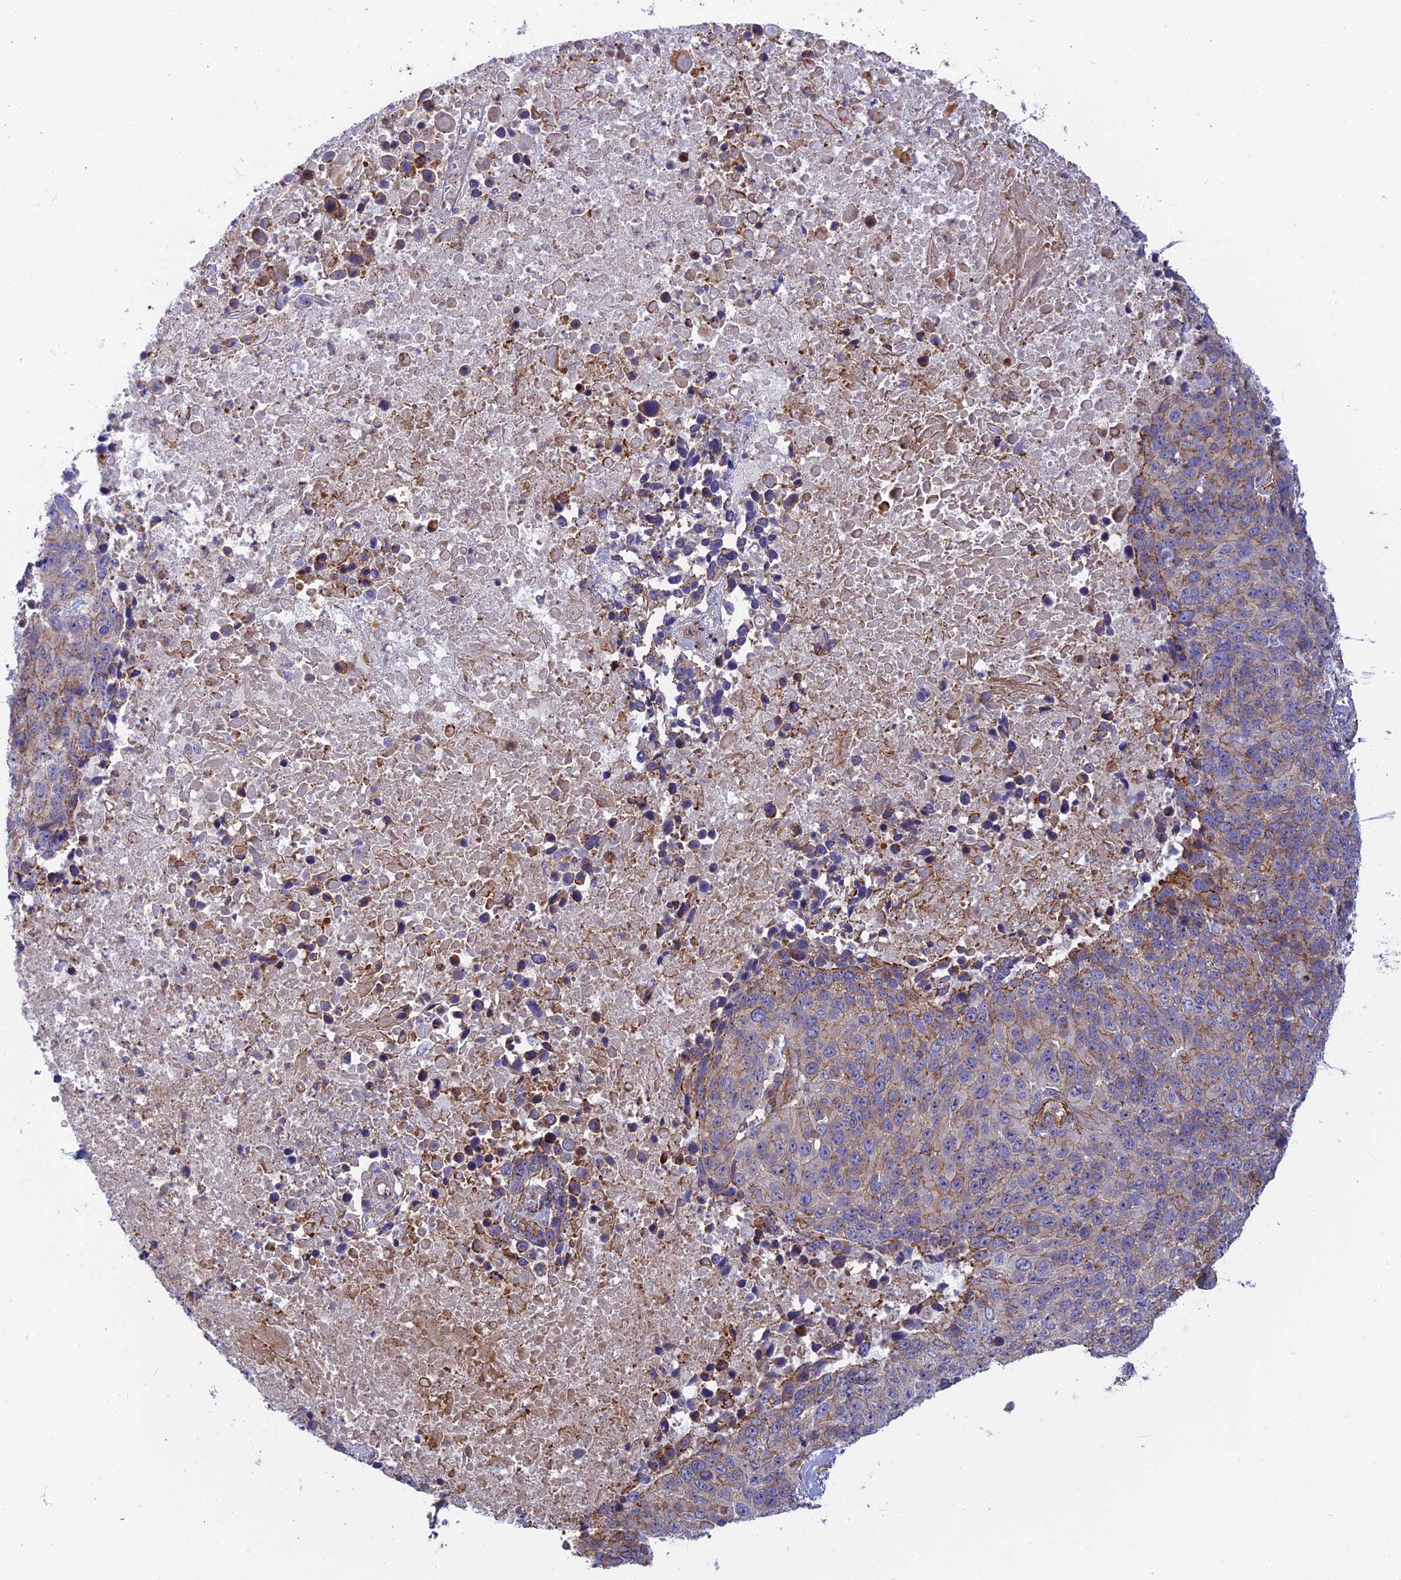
{"staining": {"intensity": "moderate", "quantity": "<25%", "location": "cytoplasmic/membranous"}, "tissue": "lung cancer", "cell_type": "Tumor cells", "image_type": "cancer", "snomed": [{"axis": "morphology", "description": "Normal tissue, NOS"}, {"axis": "morphology", "description": "Squamous cell carcinoma, NOS"}, {"axis": "topography", "description": "Lymph node"}, {"axis": "topography", "description": "Lung"}], "caption": "Immunohistochemical staining of lung cancer displays moderate cytoplasmic/membranous protein expression in approximately <25% of tumor cells.", "gene": "CNBD2", "patient": {"sex": "male", "age": 66}}